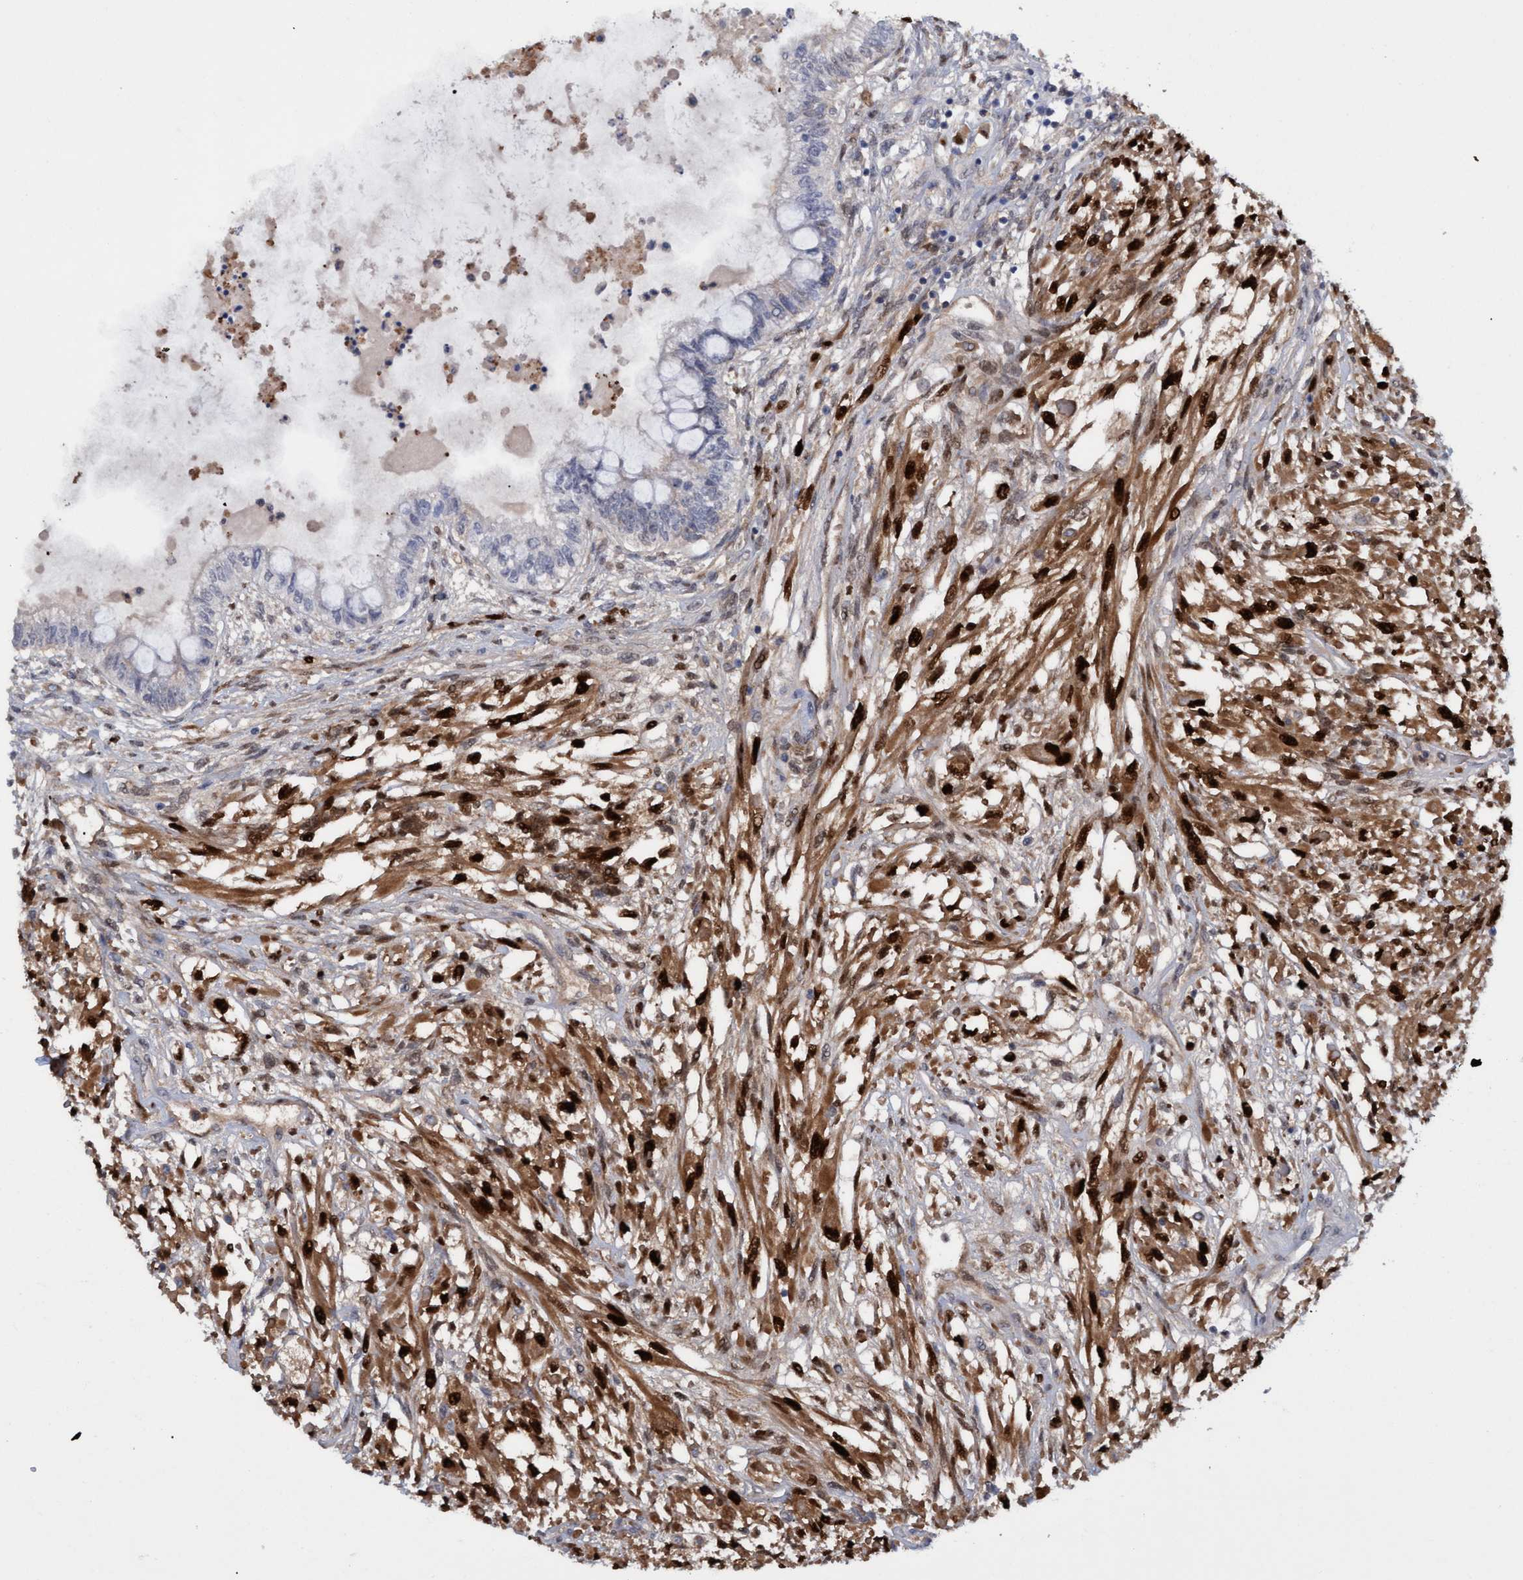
{"staining": {"intensity": "negative", "quantity": "none", "location": "none"}, "tissue": "testis cancer", "cell_type": "Tumor cells", "image_type": "cancer", "snomed": [{"axis": "morphology", "description": "Seminoma, NOS"}, {"axis": "topography", "description": "Testis"}], "caption": "Testis cancer (seminoma) was stained to show a protein in brown. There is no significant positivity in tumor cells. Nuclei are stained in blue.", "gene": "PINX1", "patient": {"sex": "male", "age": 28}}